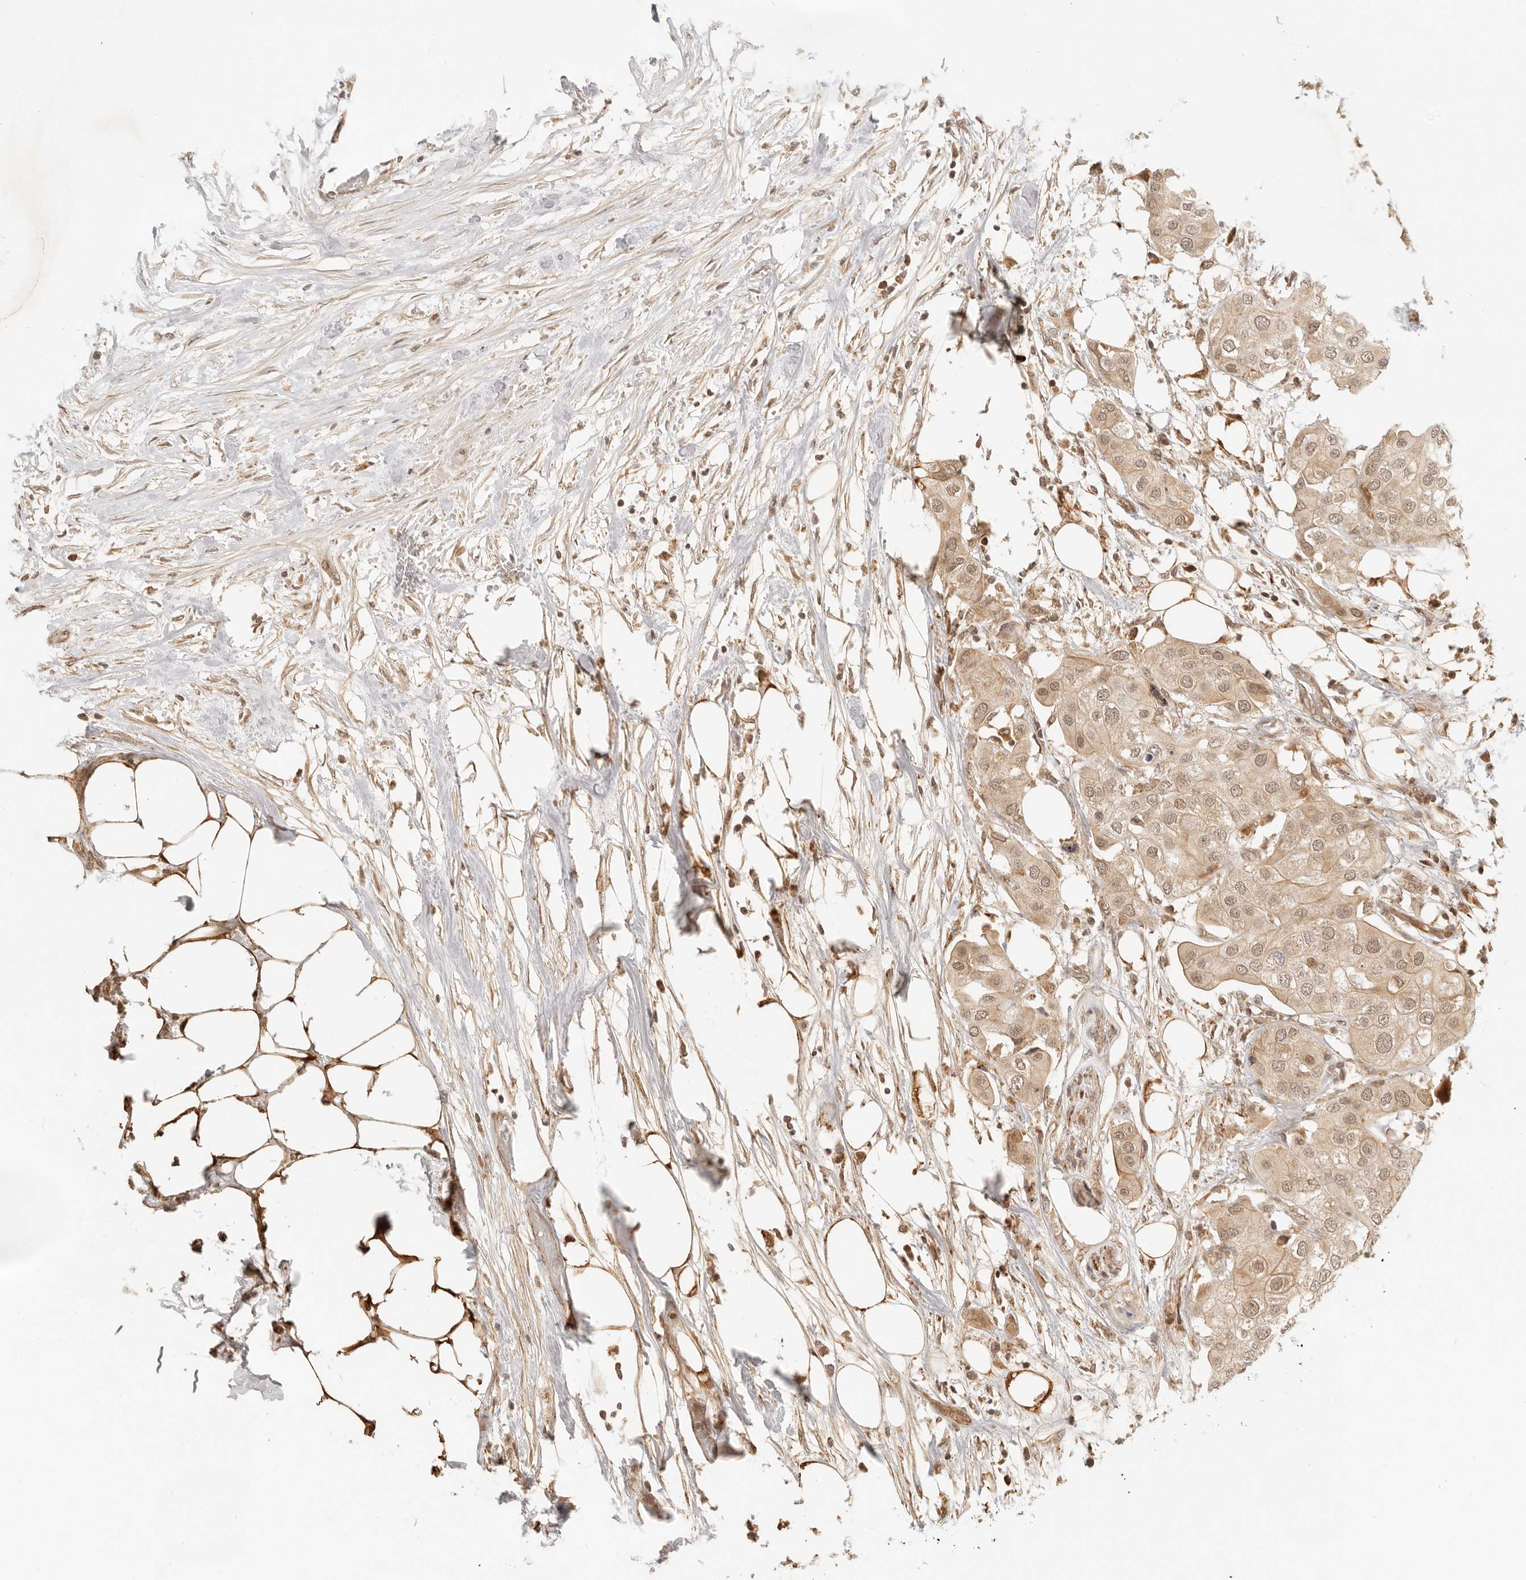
{"staining": {"intensity": "moderate", "quantity": ">75%", "location": "cytoplasmic/membranous,nuclear"}, "tissue": "urothelial cancer", "cell_type": "Tumor cells", "image_type": "cancer", "snomed": [{"axis": "morphology", "description": "Urothelial carcinoma, High grade"}, {"axis": "topography", "description": "Urinary bladder"}], "caption": "A high-resolution histopathology image shows IHC staining of urothelial cancer, which reveals moderate cytoplasmic/membranous and nuclear positivity in approximately >75% of tumor cells. Using DAB (3,3'-diaminobenzidine) (brown) and hematoxylin (blue) stains, captured at high magnification using brightfield microscopy.", "gene": "BAALC", "patient": {"sex": "male", "age": 64}}